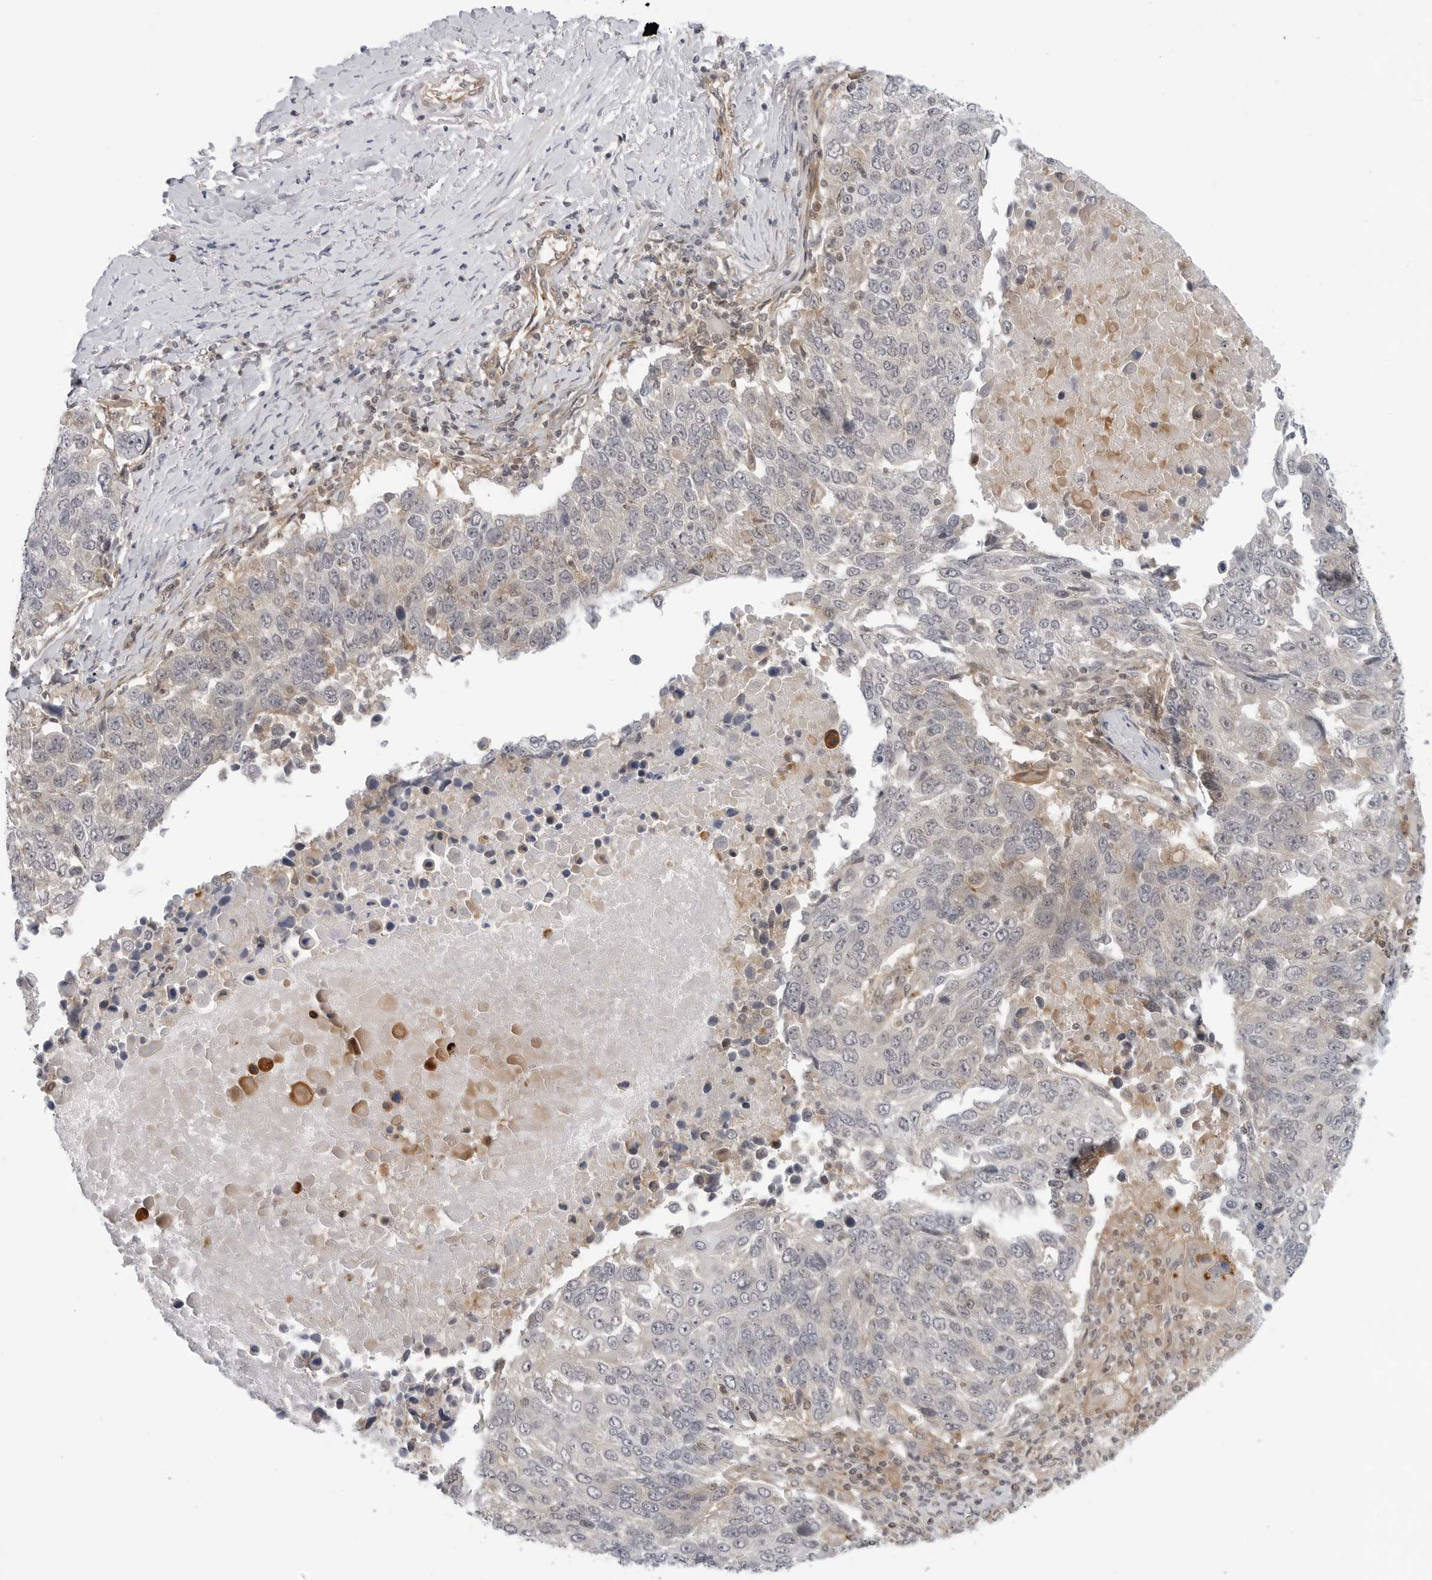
{"staining": {"intensity": "negative", "quantity": "none", "location": "none"}, "tissue": "lung cancer", "cell_type": "Tumor cells", "image_type": "cancer", "snomed": [{"axis": "morphology", "description": "Squamous cell carcinoma, NOS"}, {"axis": "topography", "description": "Lung"}], "caption": "The immunohistochemistry image has no significant staining in tumor cells of lung cancer tissue.", "gene": "STXBP3", "patient": {"sex": "male", "age": 66}}